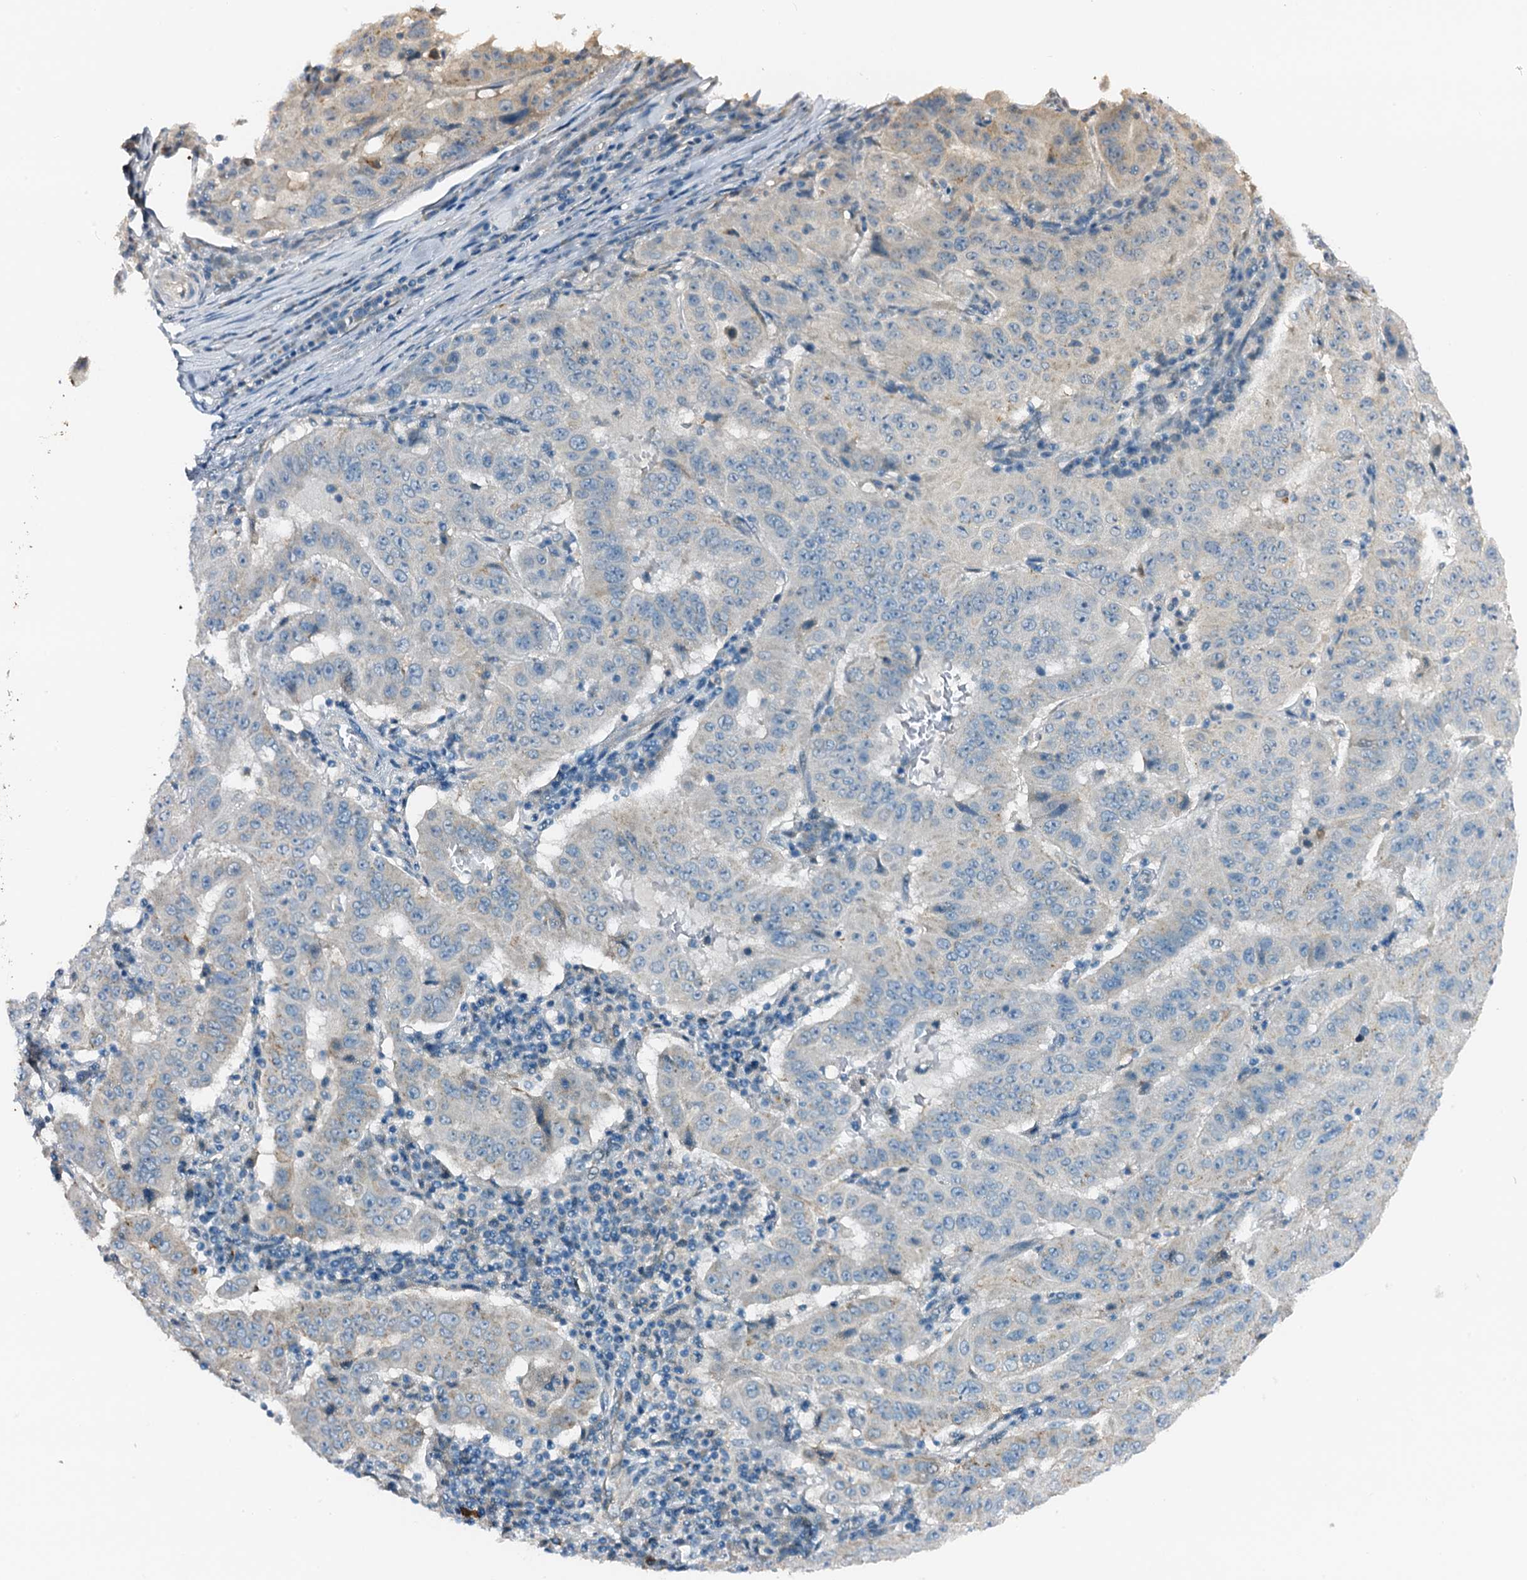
{"staining": {"intensity": "weak", "quantity": "<25%", "location": "cytoplasmic/membranous"}, "tissue": "pancreatic cancer", "cell_type": "Tumor cells", "image_type": "cancer", "snomed": [{"axis": "morphology", "description": "Adenocarcinoma, NOS"}, {"axis": "topography", "description": "Pancreas"}], "caption": "Tumor cells are negative for protein expression in human pancreatic cancer.", "gene": "ZNF606", "patient": {"sex": "male", "age": 63}}